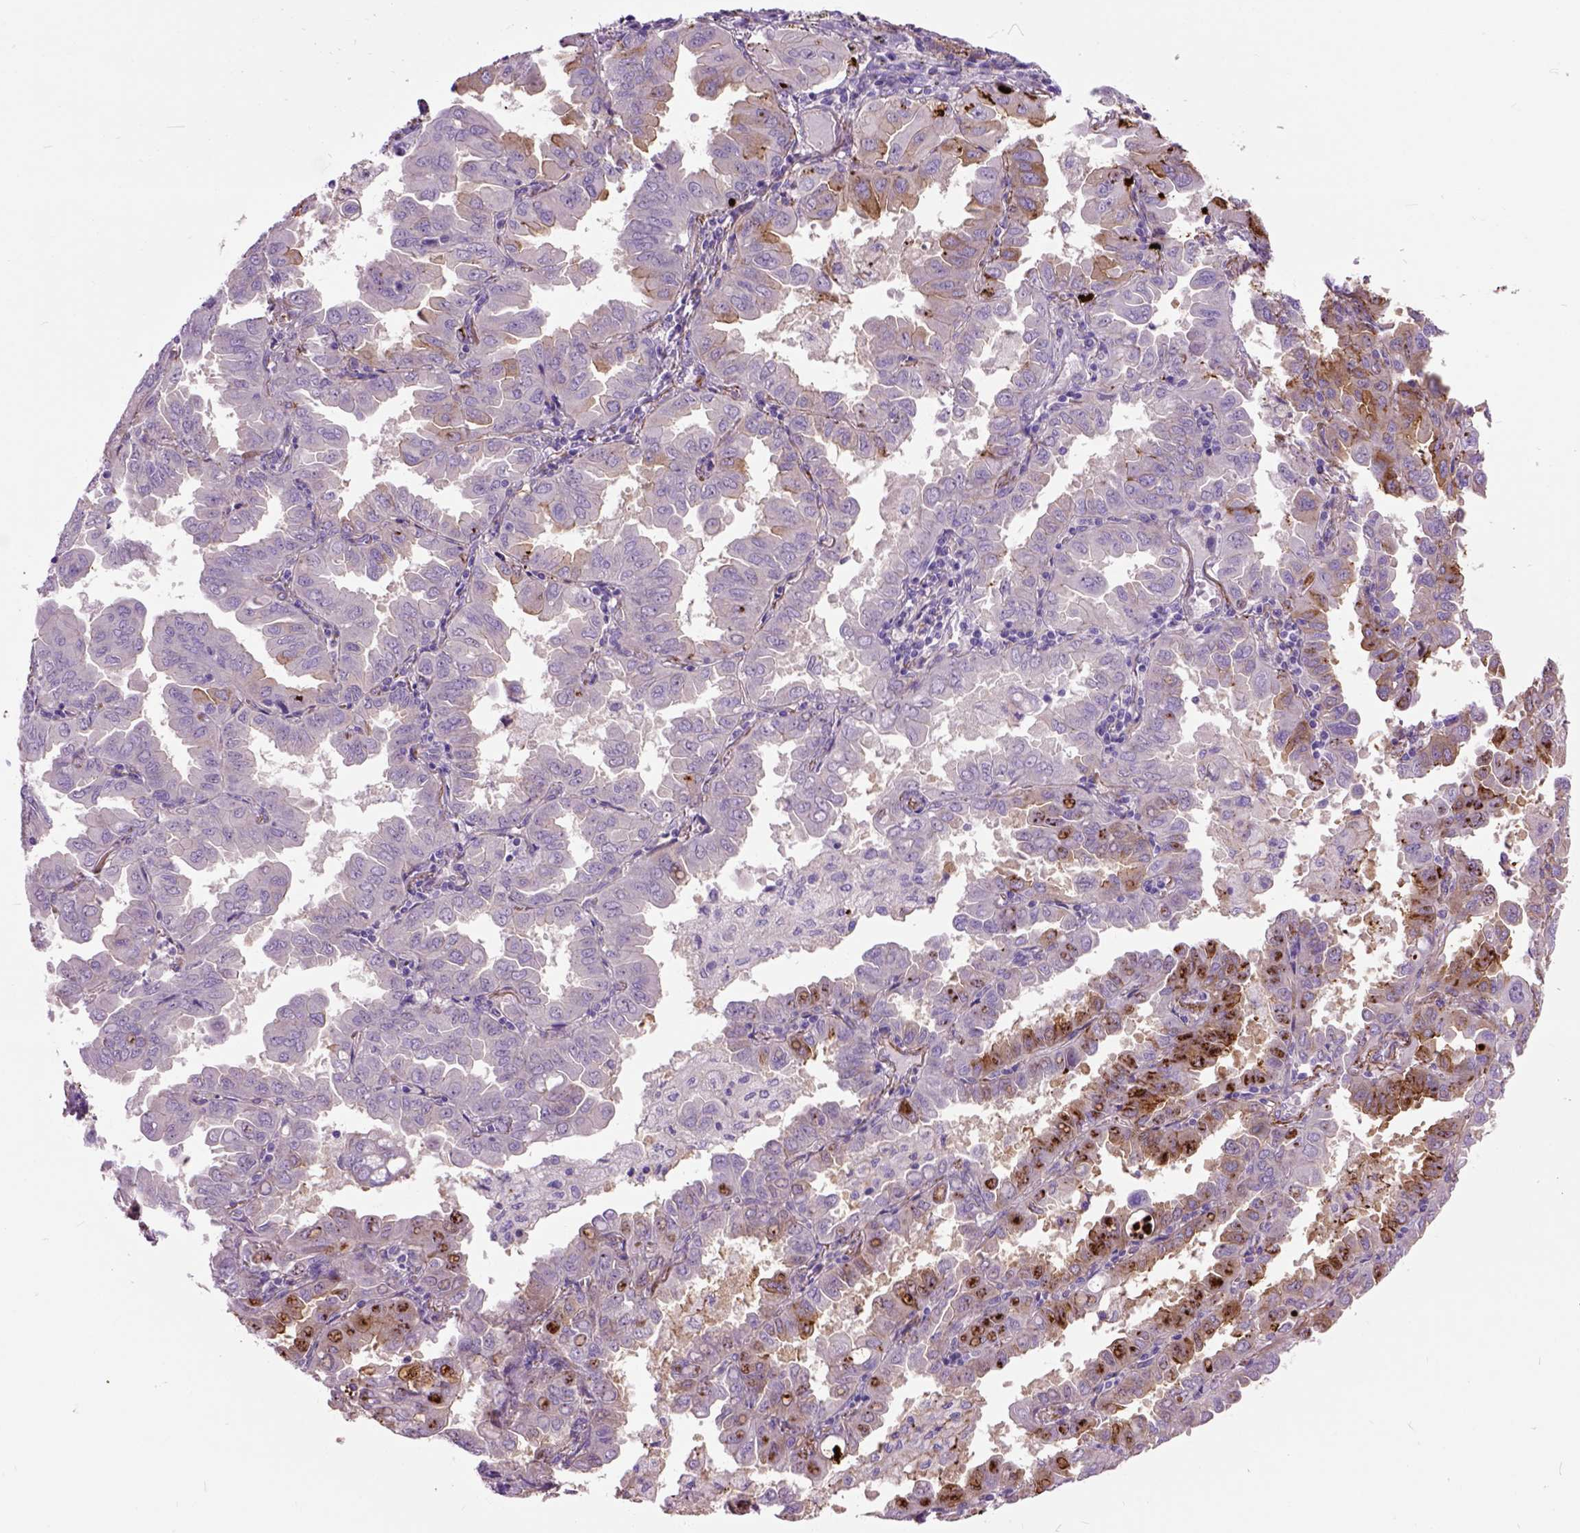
{"staining": {"intensity": "moderate", "quantity": "25%-75%", "location": "cytoplasmic/membranous"}, "tissue": "lung cancer", "cell_type": "Tumor cells", "image_type": "cancer", "snomed": [{"axis": "morphology", "description": "Adenocarcinoma, NOS"}, {"axis": "topography", "description": "Lung"}], "caption": "Immunohistochemical staining of human lung adenocarcinoma demonstrates moderate cytoplasmic/membranous protein expression in approximately 25%-75% of tumor cells.", "gene": "MAPT", "patient": {"sex": "male", "age": 64}}